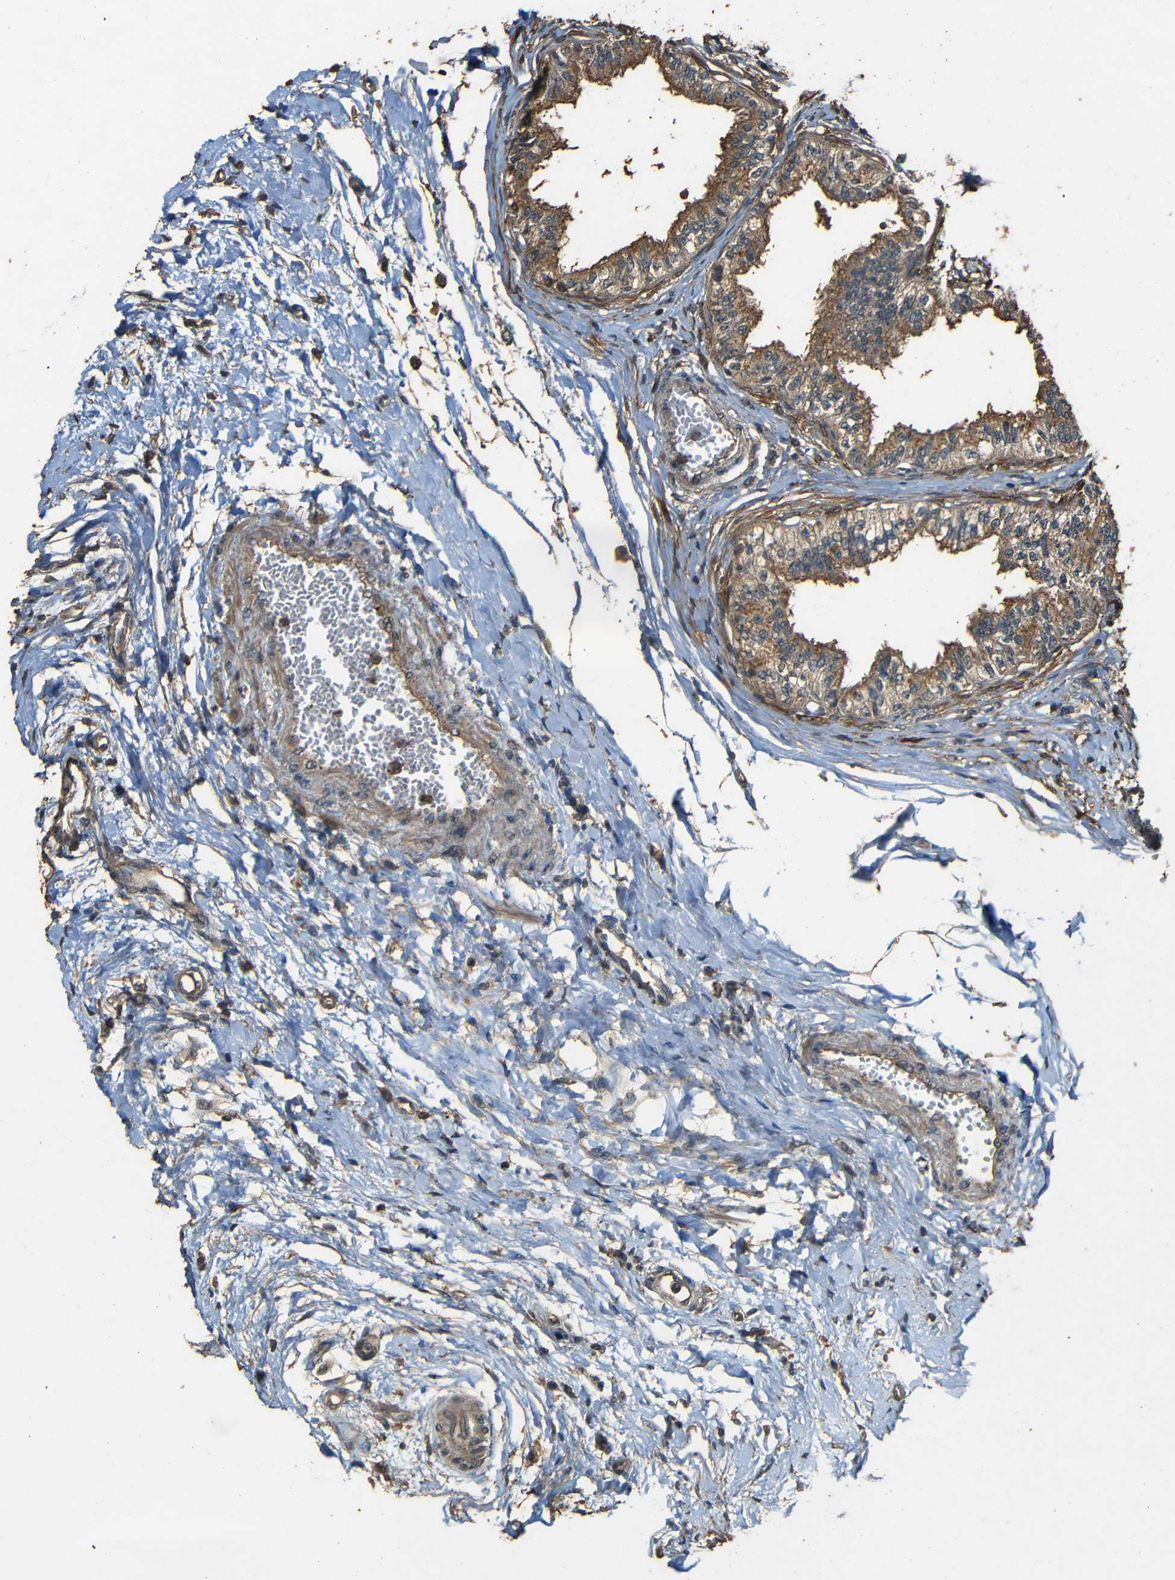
{"staining": {"intensity": "moderate", "quantity": ">75%", "location": "cytoplasmic/membranous"}, "tissue": "epididymis", "cell_type": "Glandular cells", "image_type": "normal", "snomed": [{"axis": "morphology", "description": "Normal tissue, NOS"}, {"axis": "morphology", "description": "Adenocarcinoma, metastatic, NOS"}, {"axis": "topography", "description": "Testis"}, {"axis": "topography", "description": "Epididymis"}], "caption": "DAB immunohistochemical staining of benign human epididymis reveals moderate cytoplasmic/membranous protein positivity in approximately >75% of glandular cells. (IHC, brightfield microscopy, high magnification).", "gene": "PDE5A", "patient": {"sex": "male", "age": 26}}